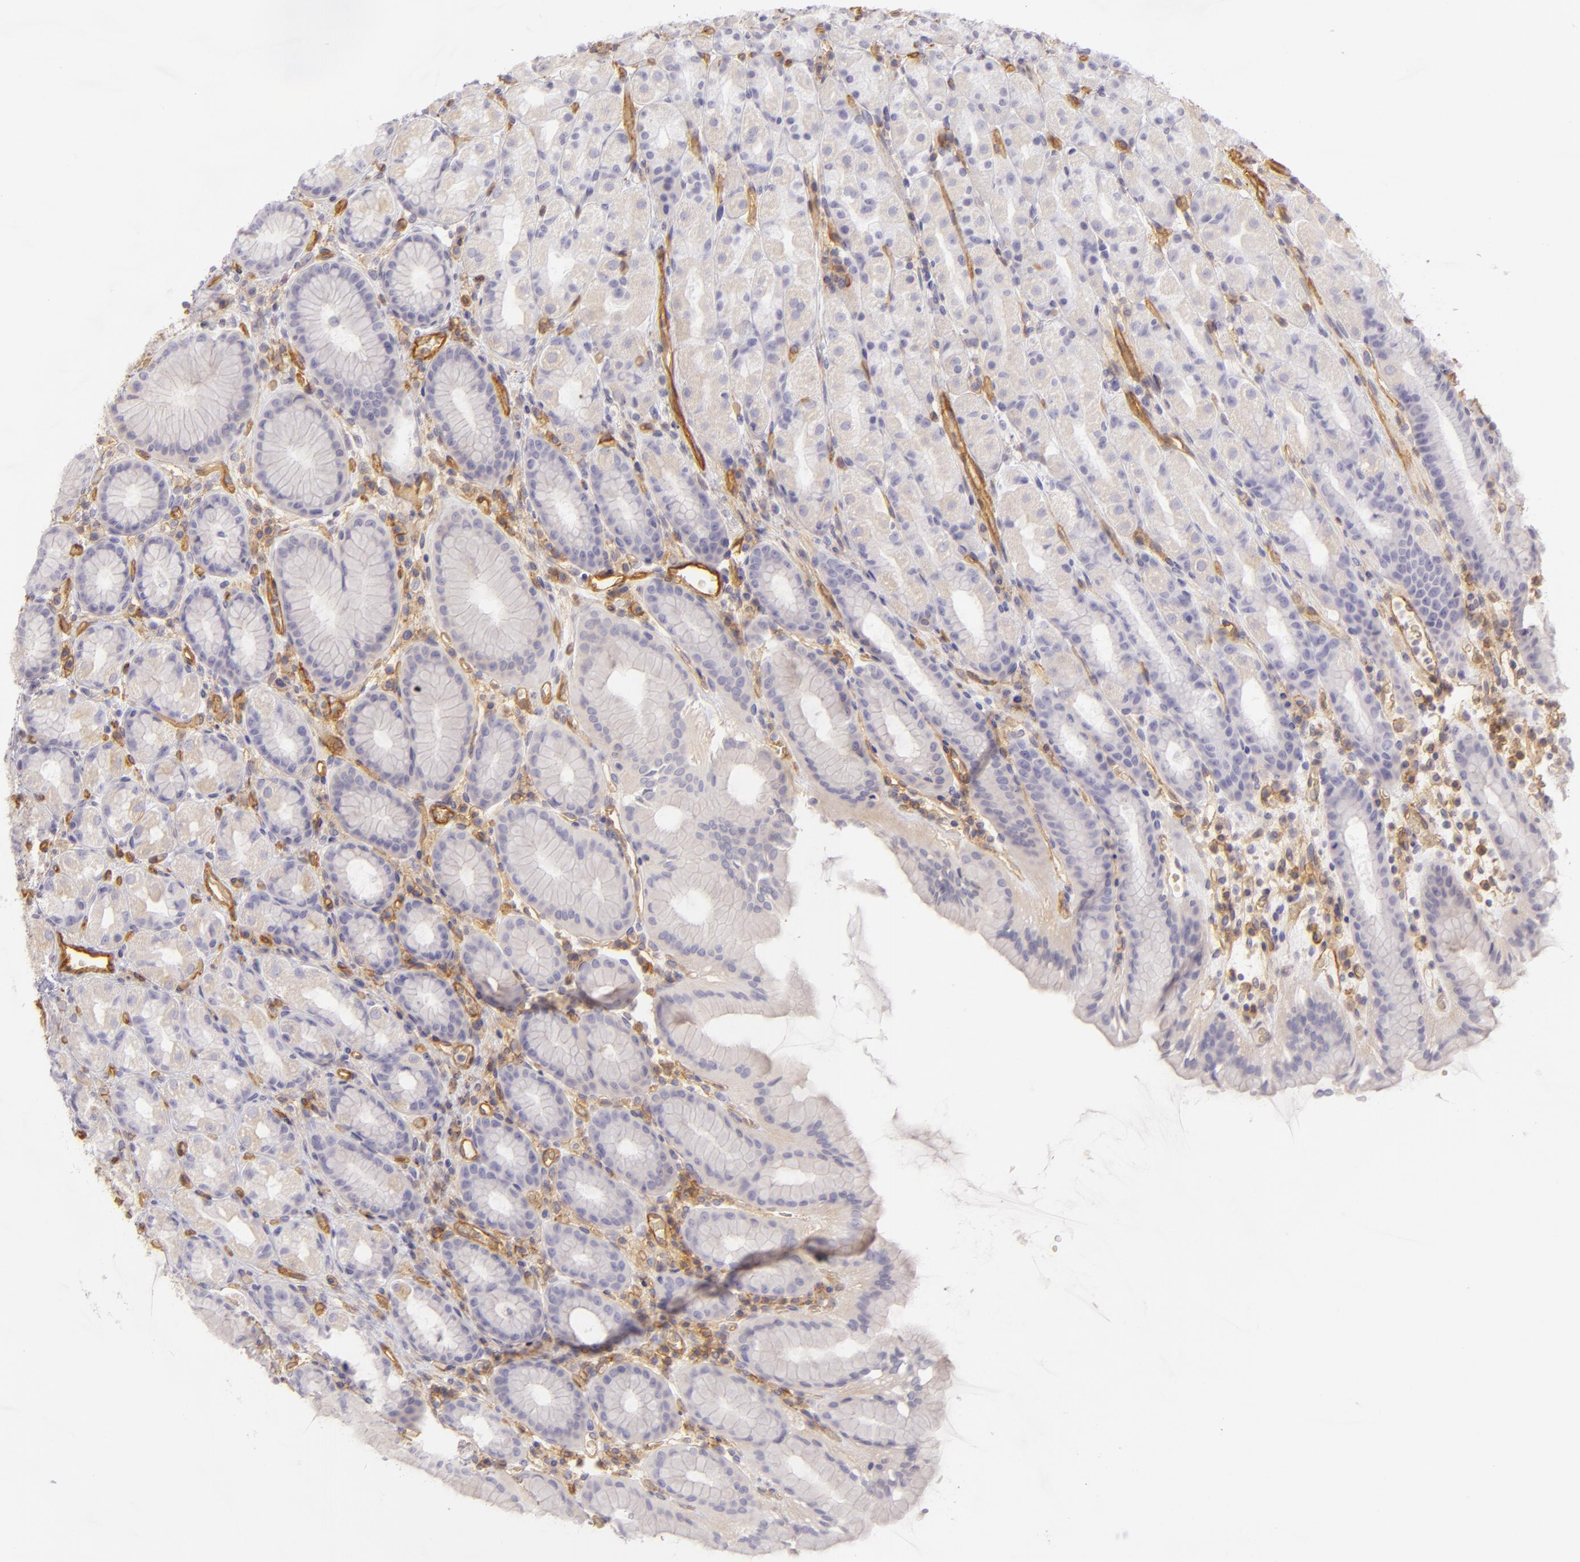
{"staining": {"intensity": "negative", "quantity": "none", "location": "none"}, "tissue": "stomach", "cell_type": "Glandular cells", "image_type": "normal", "snomed": [{"axis": "morphology", "description": "Normal tissue, NOS"}, {"axis": "topography", "description": "Stomach, upper"}], "caption": "High power microscopy image of an immunohistochemistry (IHC) histopathology image of normal stomach, revealing no significant staining in glandular cells.", "gene": "CD59", "patient": {"sex": "male", "age": 68}}